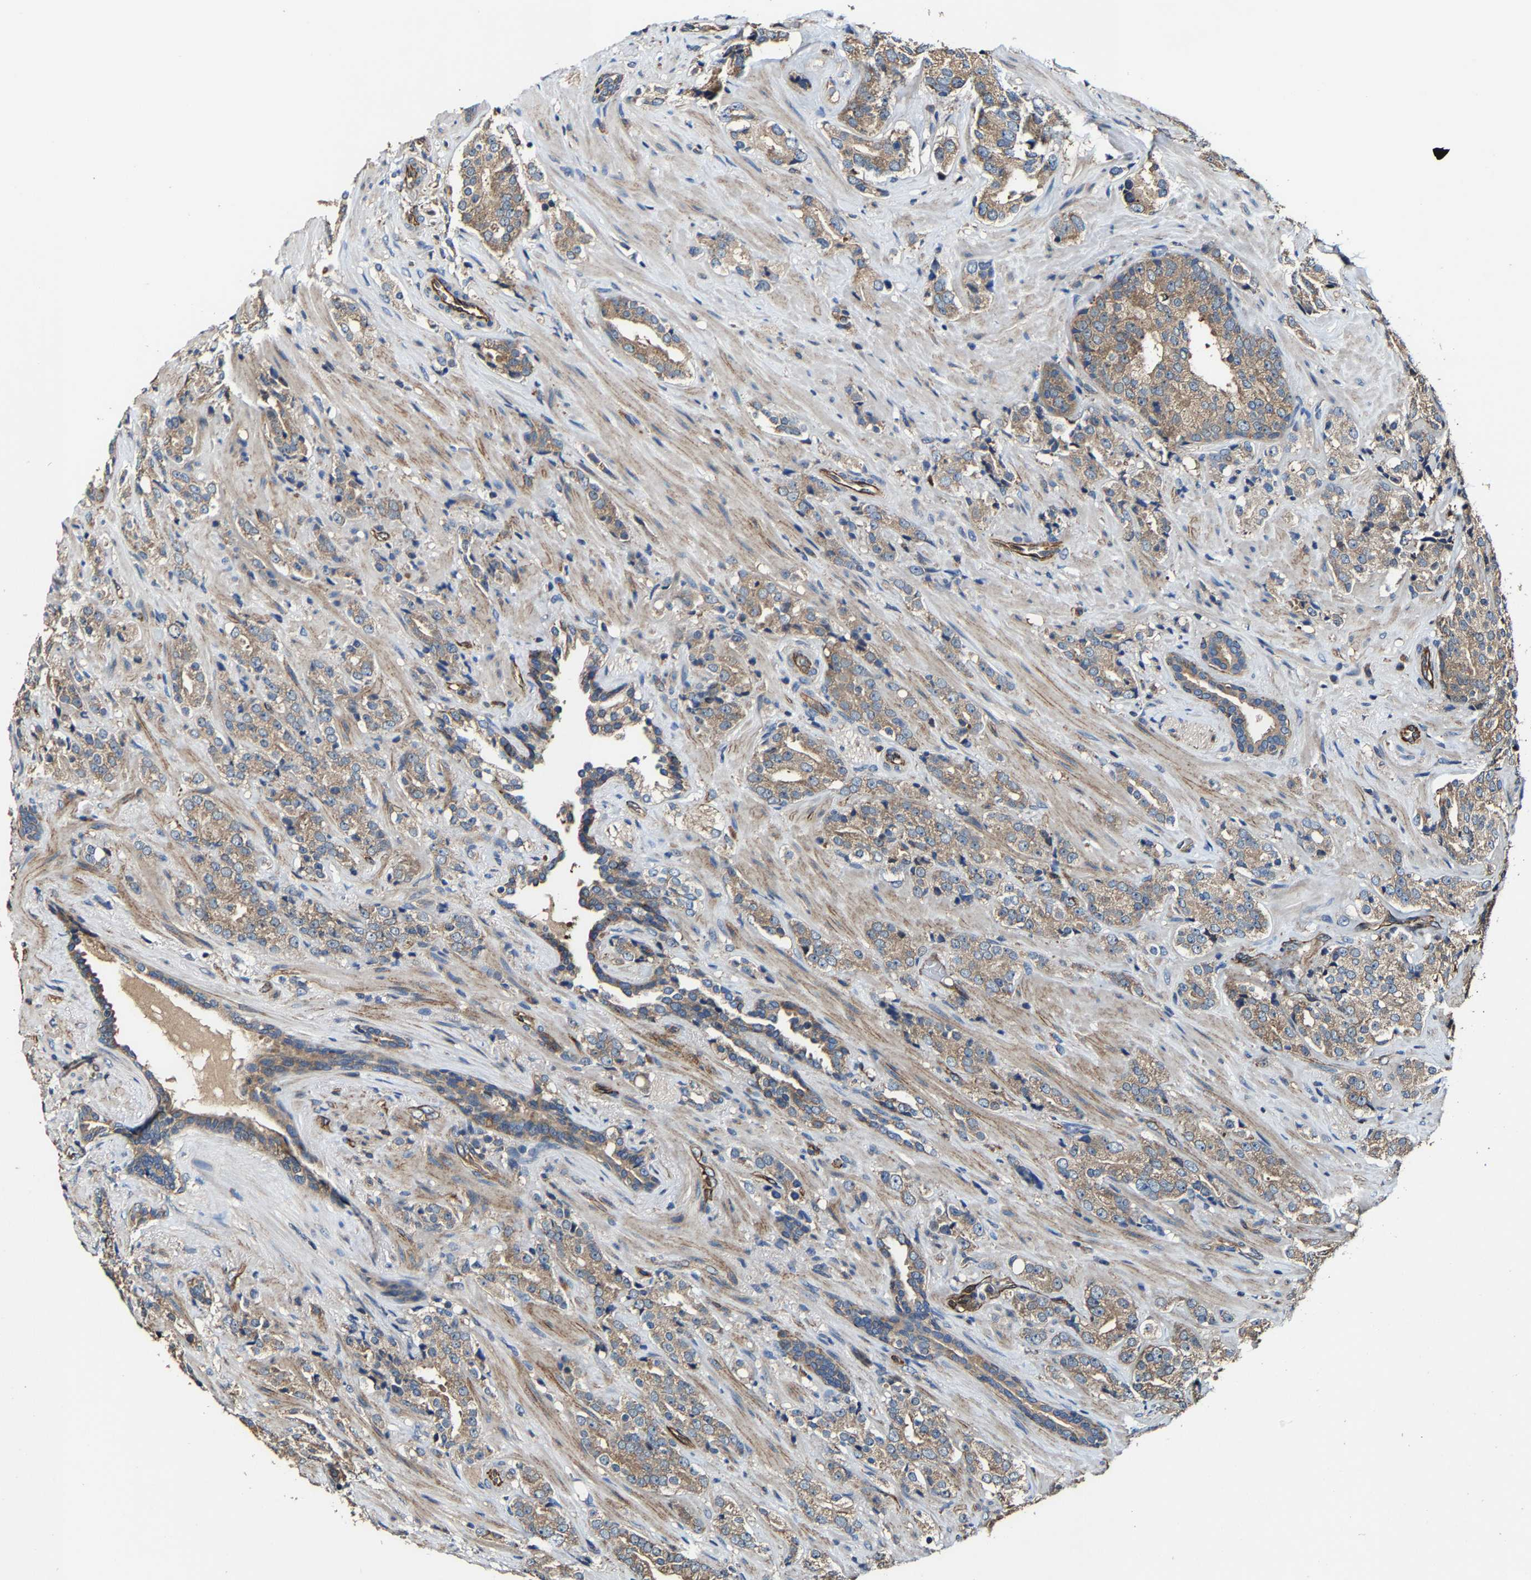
{"staining": {"intensity": "moderate", "quantity": ">75%", "location": "cytoplasmic/membranous"}, "tissue": "prostate cancer", "cell_type": "Tumor cells", "image_type": "cancer", "snomed": [{"axis": "morphology", "description": "Adenocarcinoma, High grade"}, {"axis": "topography", "description": "Prostate"}], "caption": "Adenocarcinoma (high-grade) (prostate) tissue shows moderate cytoplasmic/membranous positivity in approximately >75% of tumor cells", "gene": "GFRA3", "patient": {"sex": "male", "age": 71}}